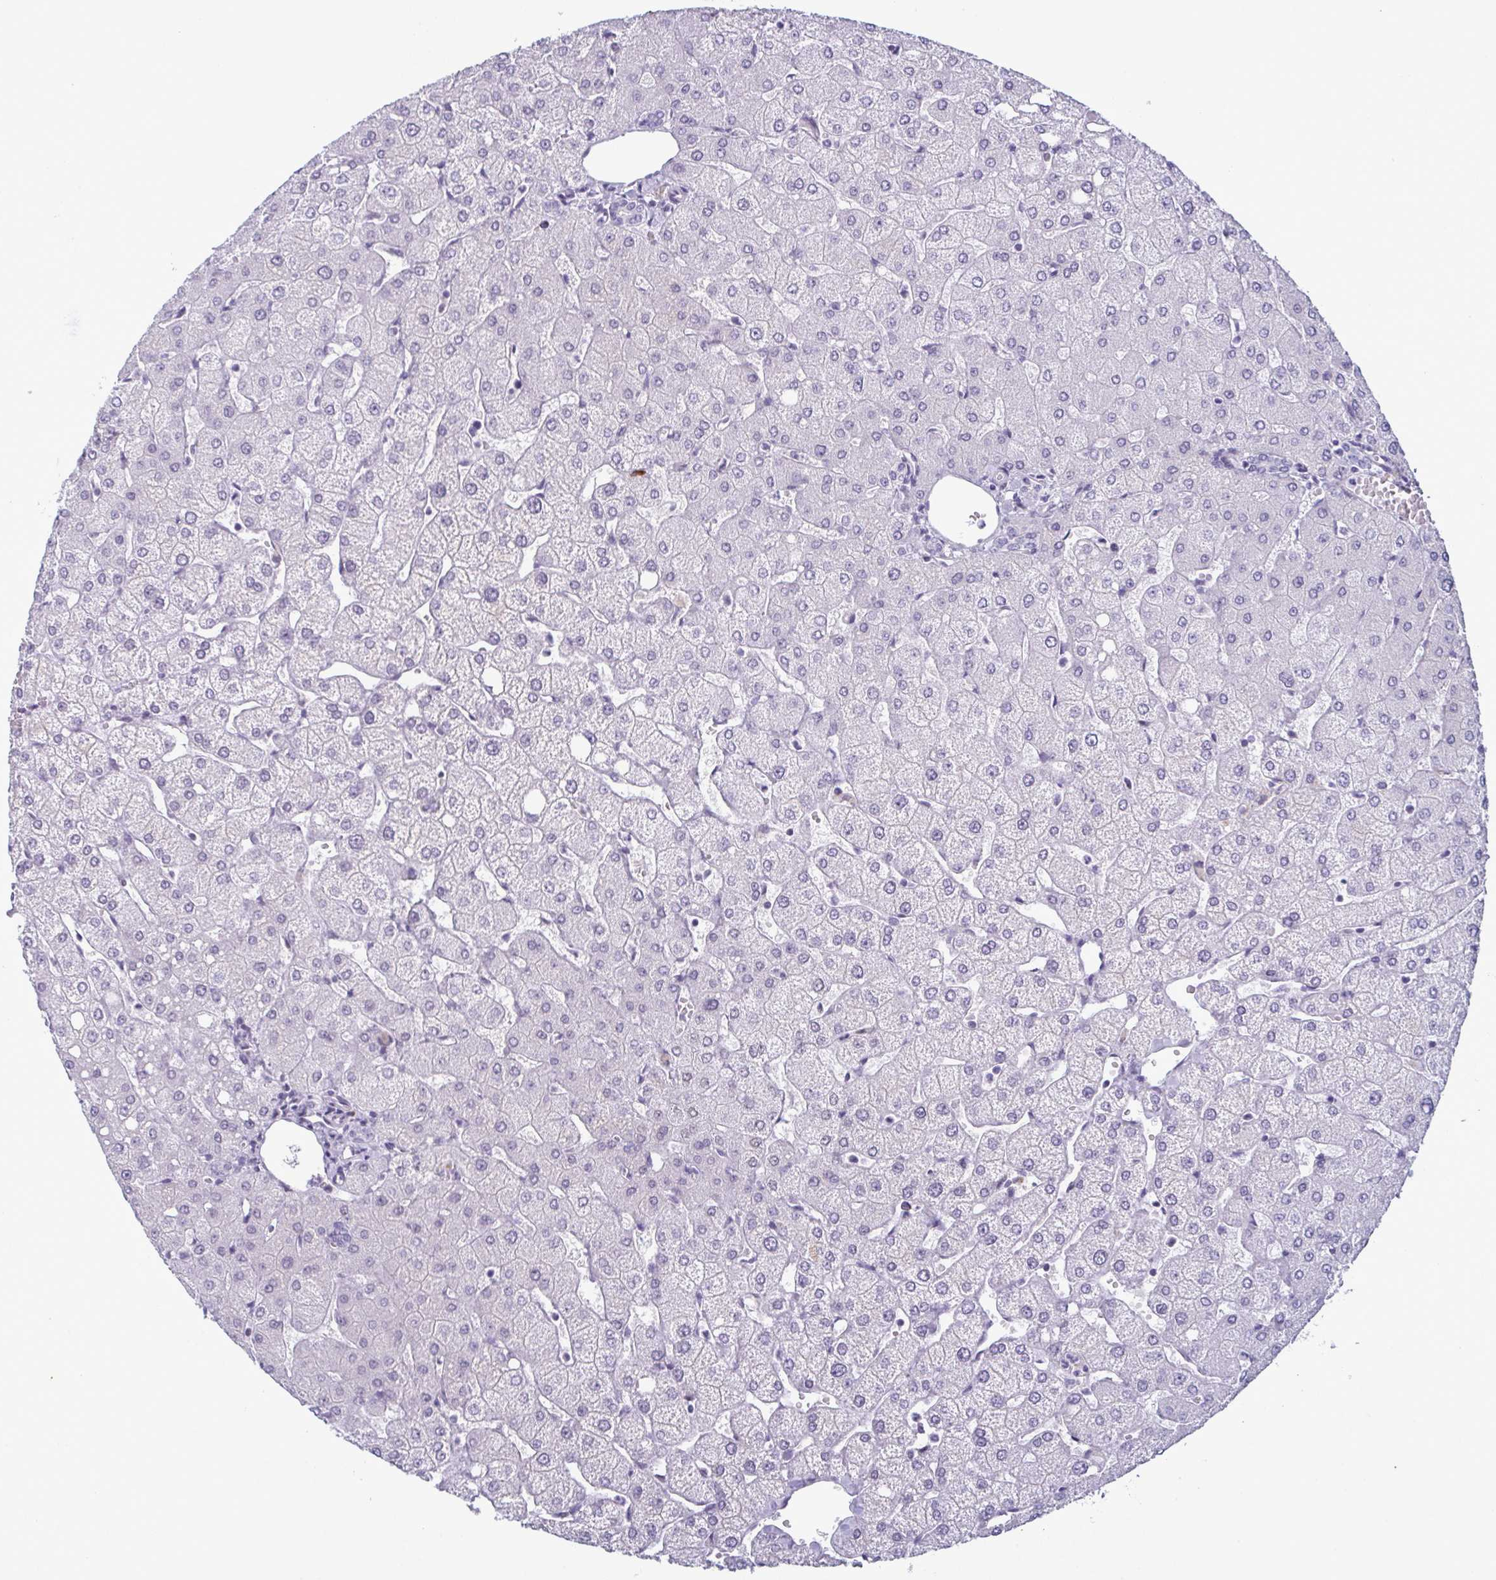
{"staining": {"intensity": "negative", "quantity": "none", "location": "none"}, "tissue": "liver", "cell_type": "Cholangiocytes", "image_type": "normal", "snomed": [{"axis": "morphology", "description": "Normal tissue, NOS"}, {"axis": "topography", "description": "Liver"}], "caption": "High magnification brightfield microscopy of benign liver stained with DAB (3,3'-diaminobenzidine) (brown) and counterstained with hematoxylin (blue): cholangiocytes show no significant positivity.", "gene": "RBM7", "patient": {"sex": "female", "age": 54}}